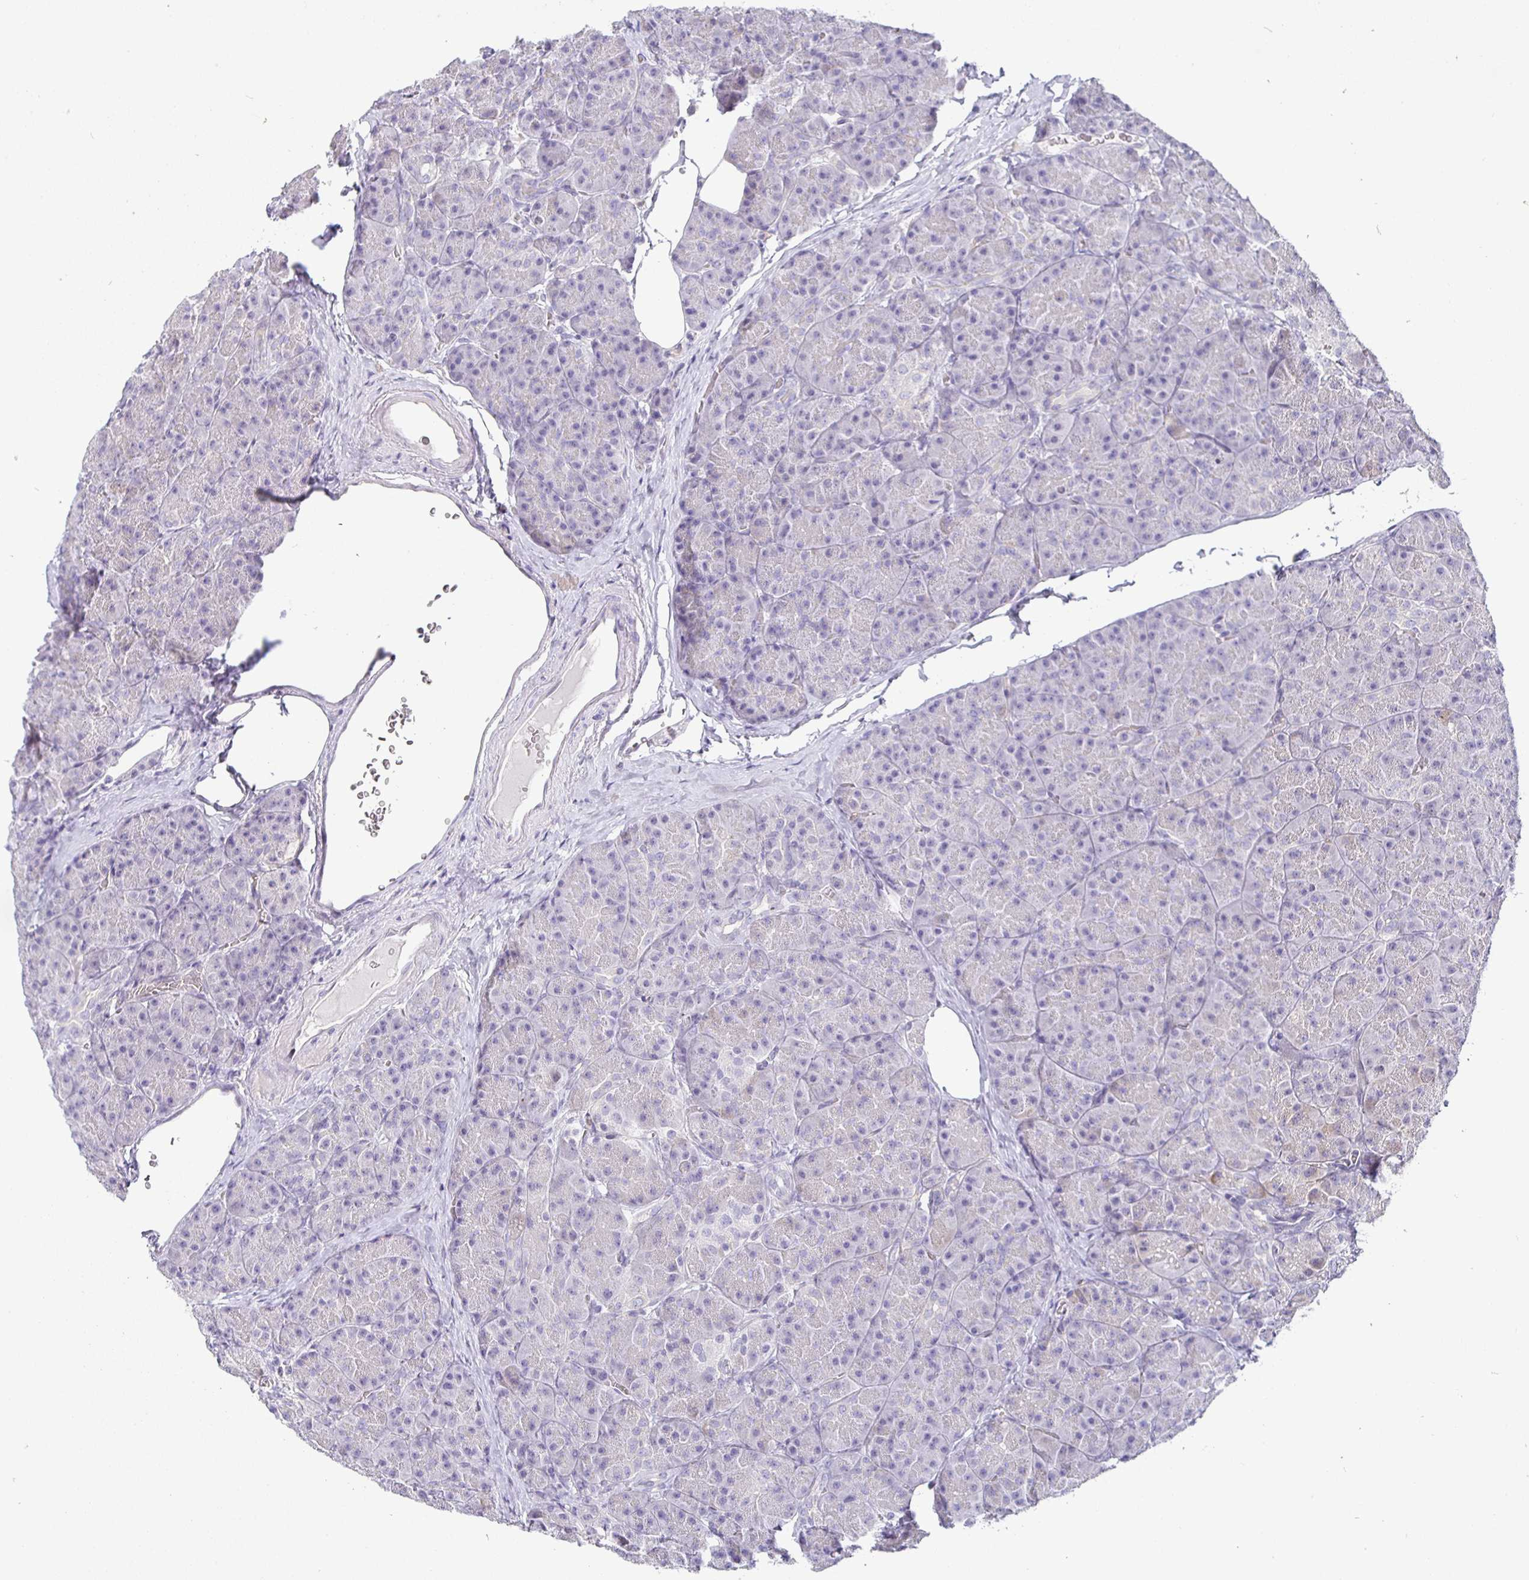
{"staining": {"intensity": "negative", "quantity": "none", "location": "none"}, "tissue": "pancreas", "cell_type": "Exocrine glandular cells", "image_type": "normal", "snomed": [{"axis": "morphology", "description": "Normal tissue, NOS"}, {"axis": "topography", "description": "Pancreas"}], "caption": "Pancreas stained for a protein using IHC demonstrates no positivity exocrine glandular cells.", "gene": "SIRPA", "patient": {"sex": "male", "age": 57}}